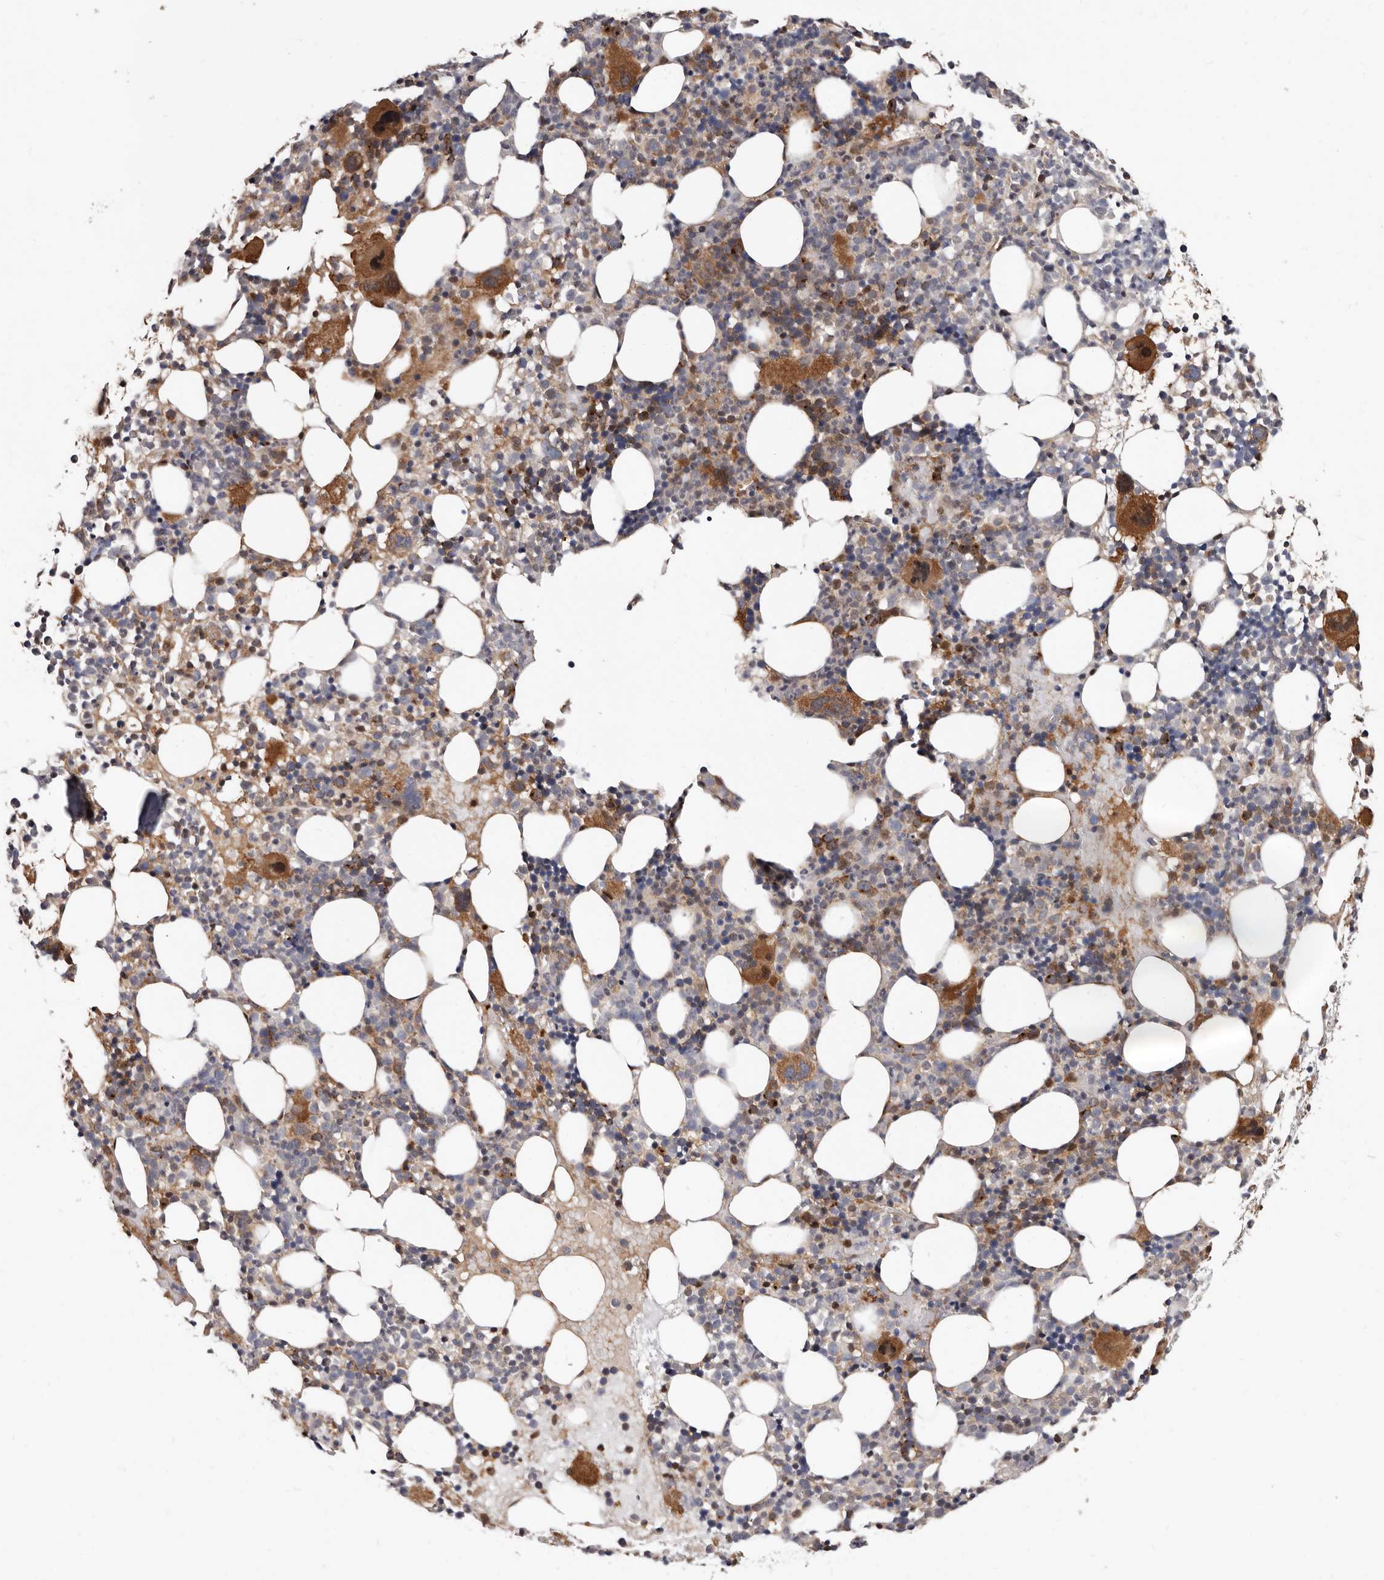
{"staining": {"intensity": "moderate", "quantity": "<25%", "location": "cytoplasmic/membranous"}, "tissue": "bone marrow", "cell_type": "Hematopoietic cells", "image_type": "normal", "snomed": [{"axis": "morphology", "description": "Normal tissue, NOS"}, {"axis": "topography", "description": "Bone marrow"}], "caption": "Immunohistochemistry (DAB) staining of unremarkable bone marrow reveals moderate cytoplasmic/membranous protein positivity in about <25% of hematopoietic cells. The staining was performed using DAB, with brown indicating positive protein expression. Nuclei are stained blue with hematoxylin.", "gene": "WEE2", "patient": {"sex": "female", "age": 57}}